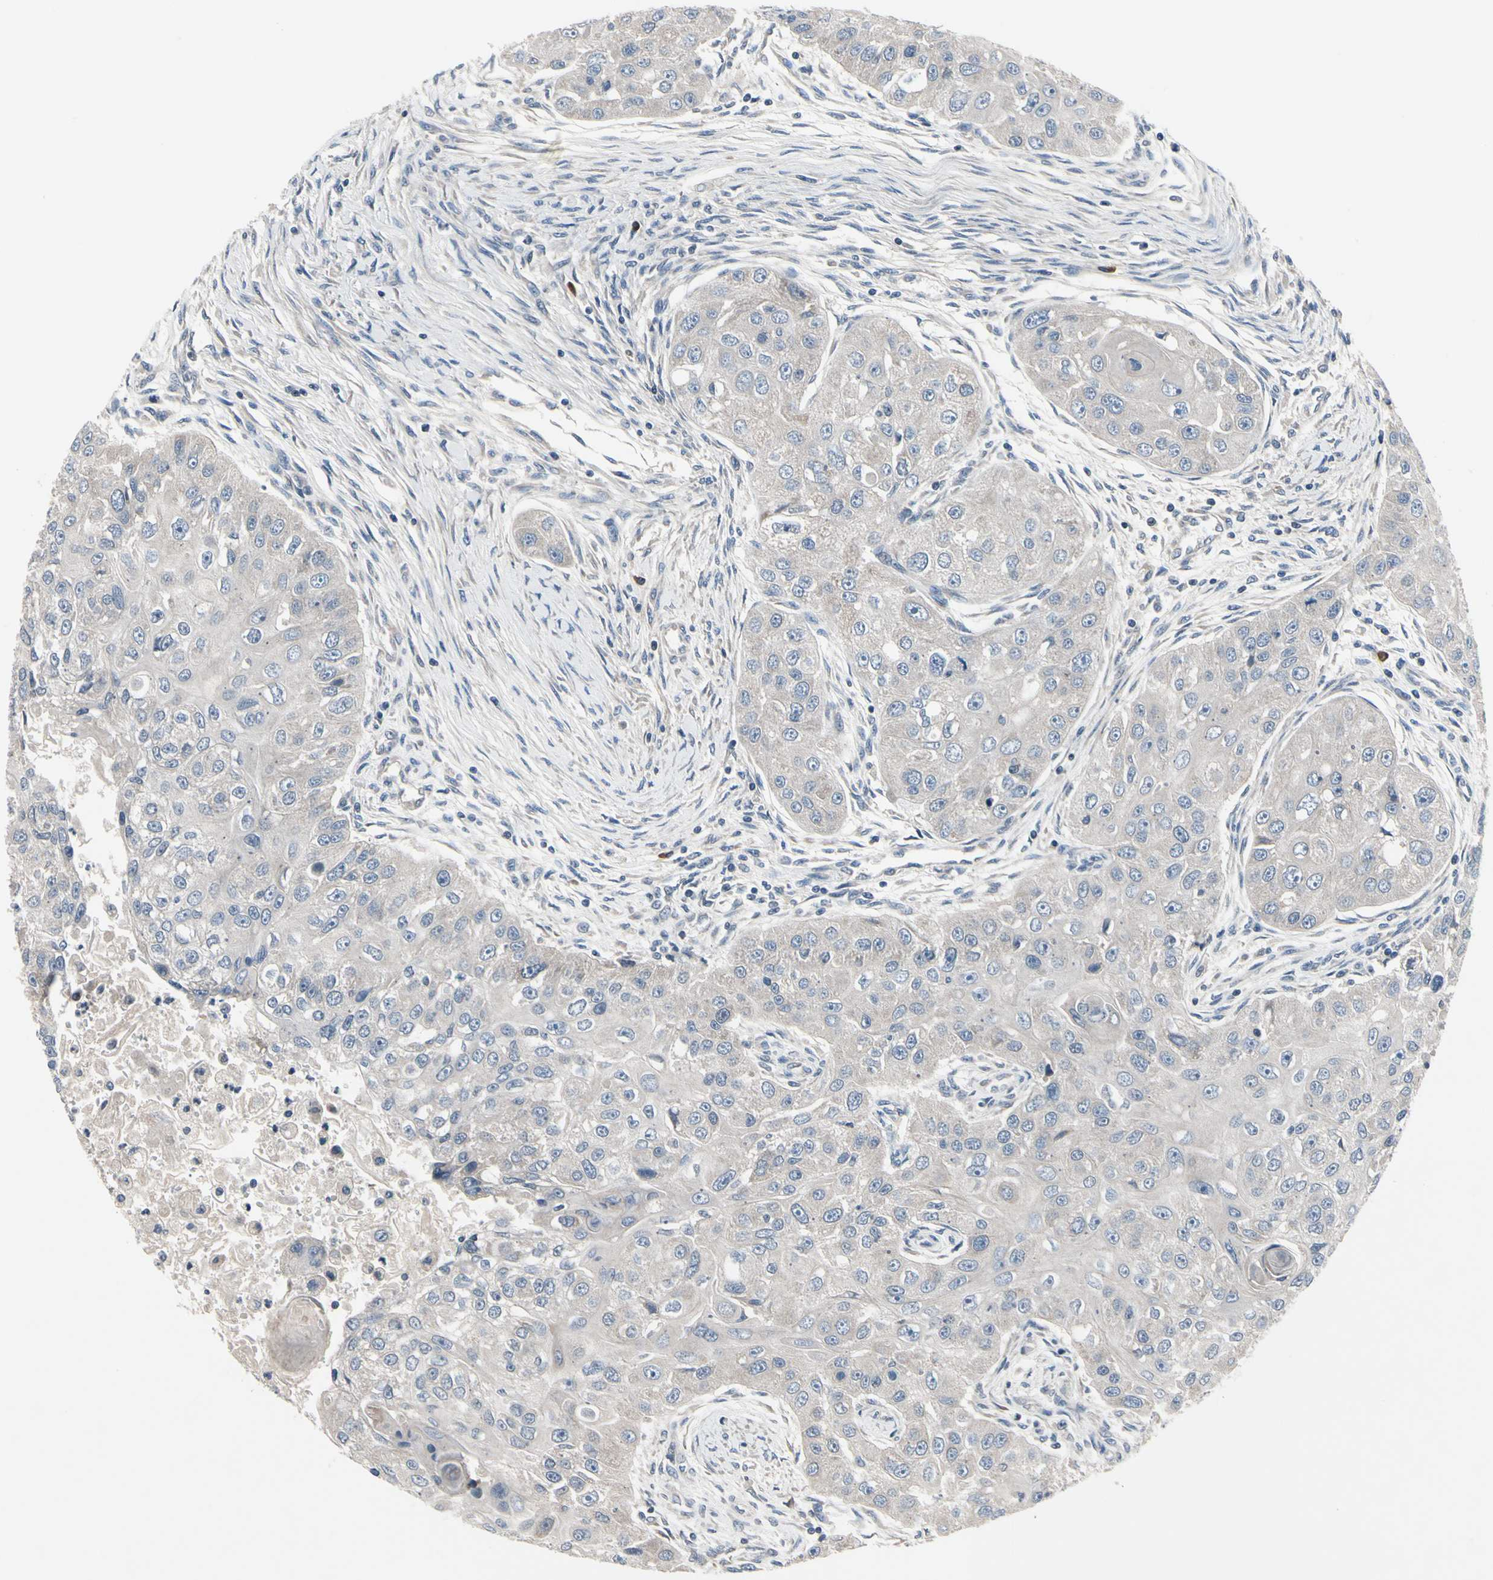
{"staining": {"intensity": "weak", "quantity": ">75%", "location": "cytoplasmic/membranous"}, "tissue": "head and neck cancer", "cell_type": "Tumor cells", "image_type": "cancer", "snomed": [{"axis": "morphology", "description": "Normal tissue, NOS"}, {"axis": "morphology", "description": "Squamous cell carcinoma, NOS"}, {"axis": "topography", "description": "Skeletal muscle"}, {"axis": "topography", "description": "Head-Neck"}], "caption": "Head and neck cancer tissue displays weak cytoplasmic/membranous expression in approximately >75% of tumor cells, visualized by immunohistochemistry. The staining is performed using DAB (3,3'-diaminobenzidine) brown chromogen to label protein expression. The nuclei are counter-stained blue using hematoxylin.", "gene": "SELENOK", "patient": {"sex": "male", "age": 51}}